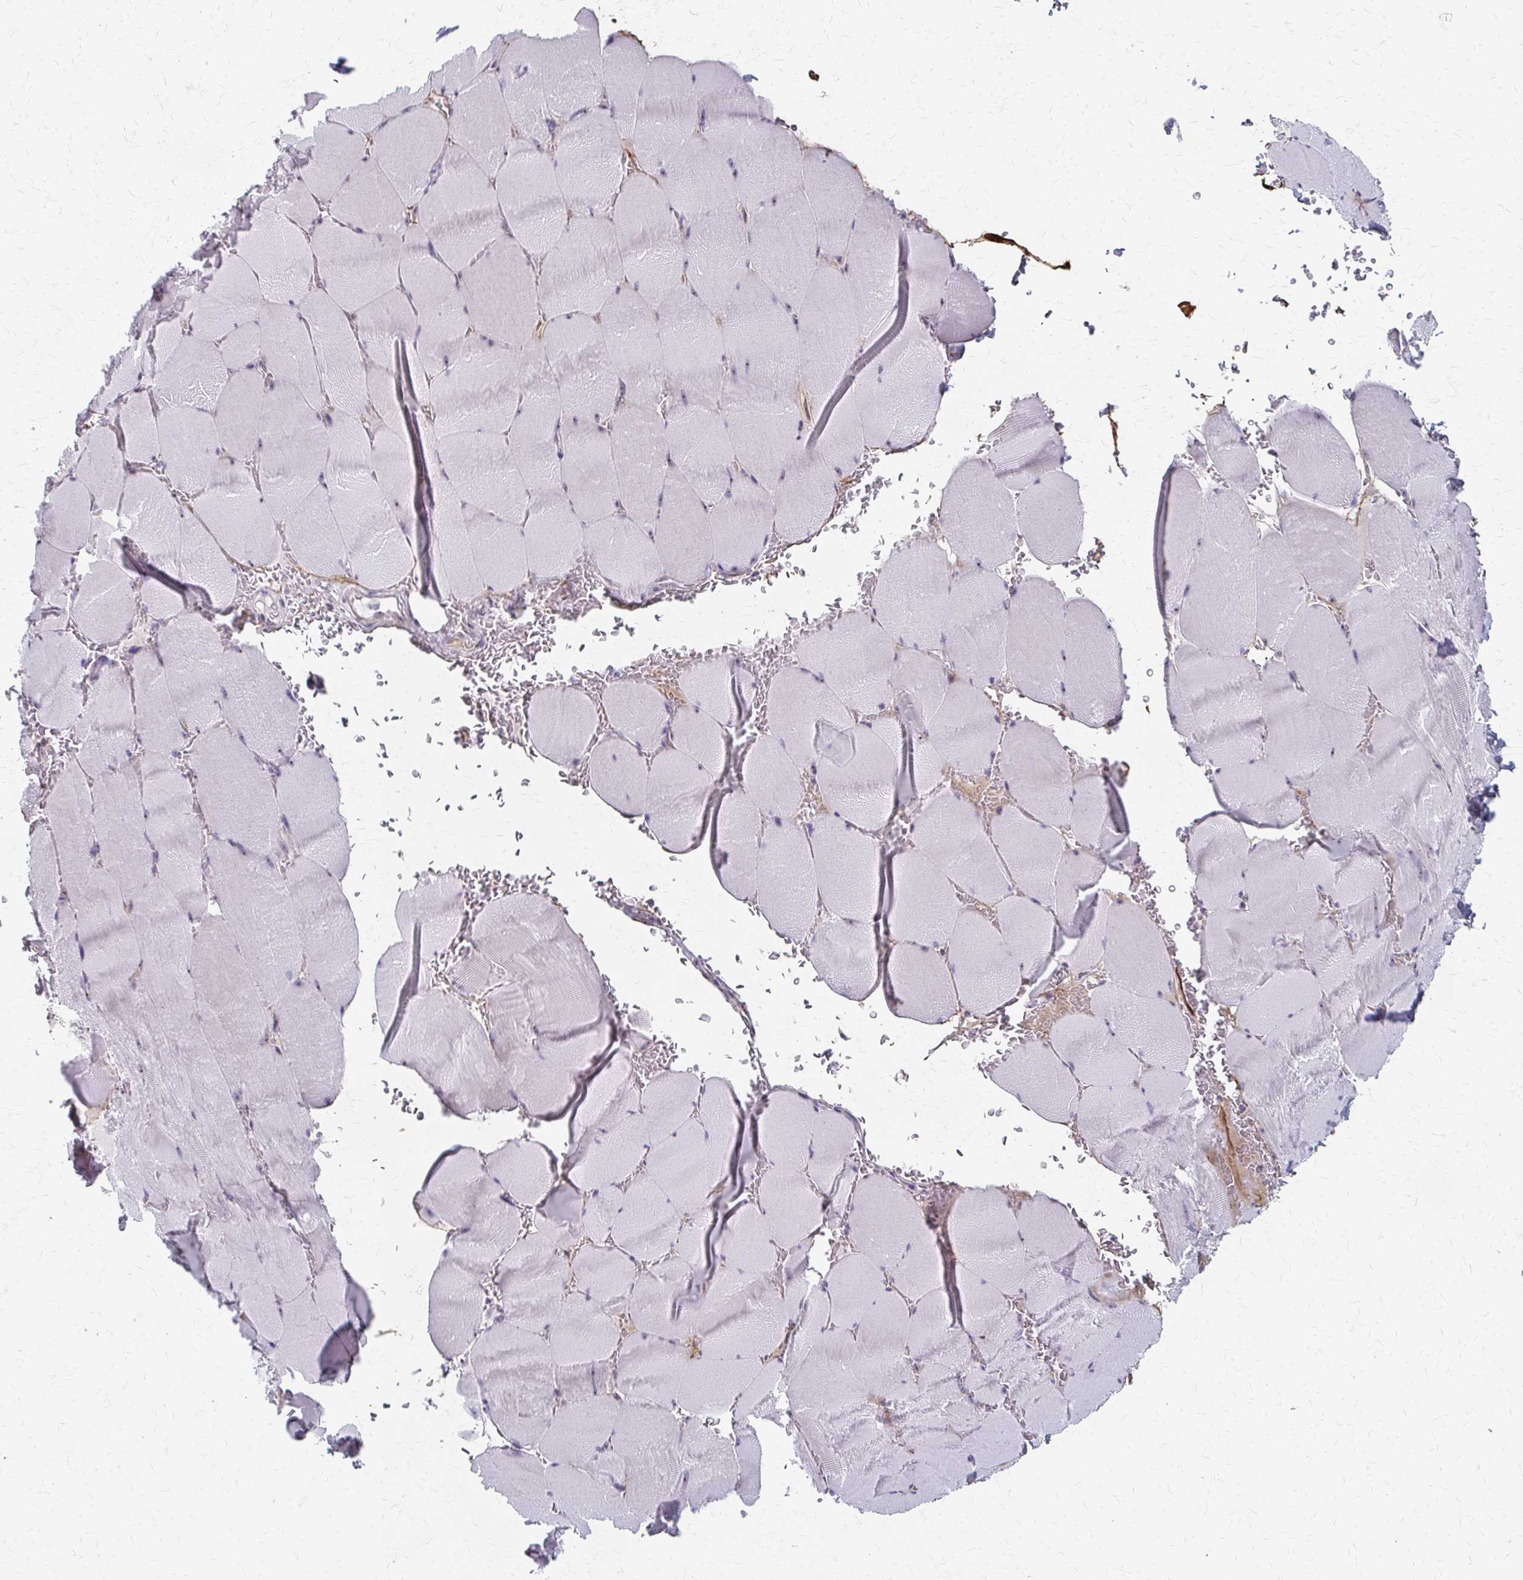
{"staining": {"intensity": "negative", "quantity": "none", "location": "none"}, "tissue": "skeletal muscle", "cell_type": "Myocytes", "image_type": "normal", "snomed": [{"axis": "morphology", "description": "Normal tissue, NOS"}, {"axis": "topography", "description": "Skeletal muscle"}, {"axis": "topography", "description": "Head-Neck"}], "caption": "Immunohistochemistry image of unremarkable skeletal muscle: skeletal muscle stained with DAB demonstrates no significant protein expression in myocytes.", "gene": "PES1", "patient": {"sex": "male", "age": 66}}